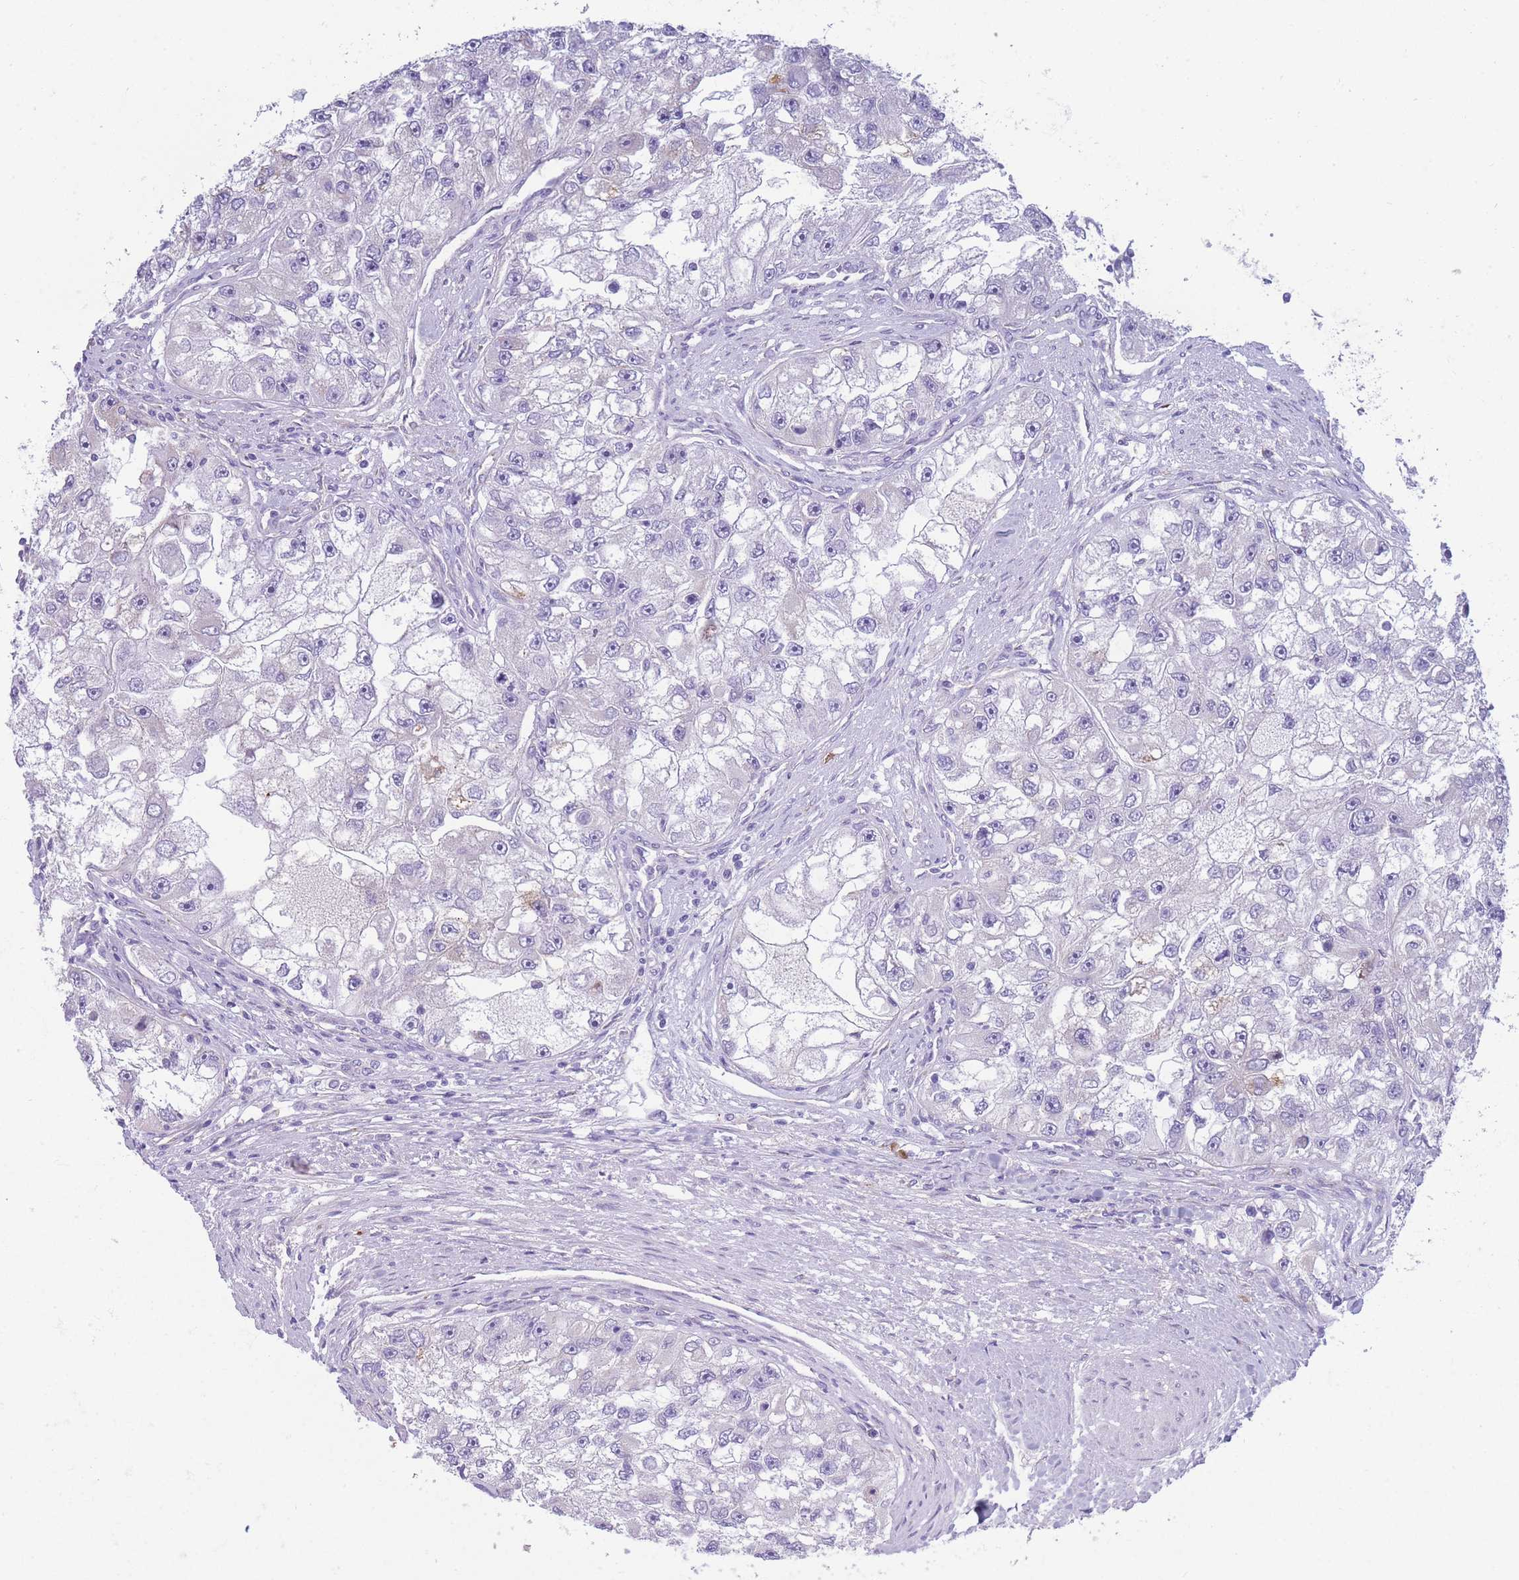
{"staining": {"intensity": "negative", "quantity": "none", "location": "none"}, "tissue": "renal cancer", "cell_type": "Tumor cells", "image_type": "cancer", "snomed": [{"axis": "morphology", "description": "Adenocarcinoma, NOS"}, {"axis": "topography", "description": "Kidney"}], "caption": "Tumor cells show no significant positivity in renal adenocarcinoma.", "gene": "XKR8", "patient": {"sex": "male", "age": 63}}